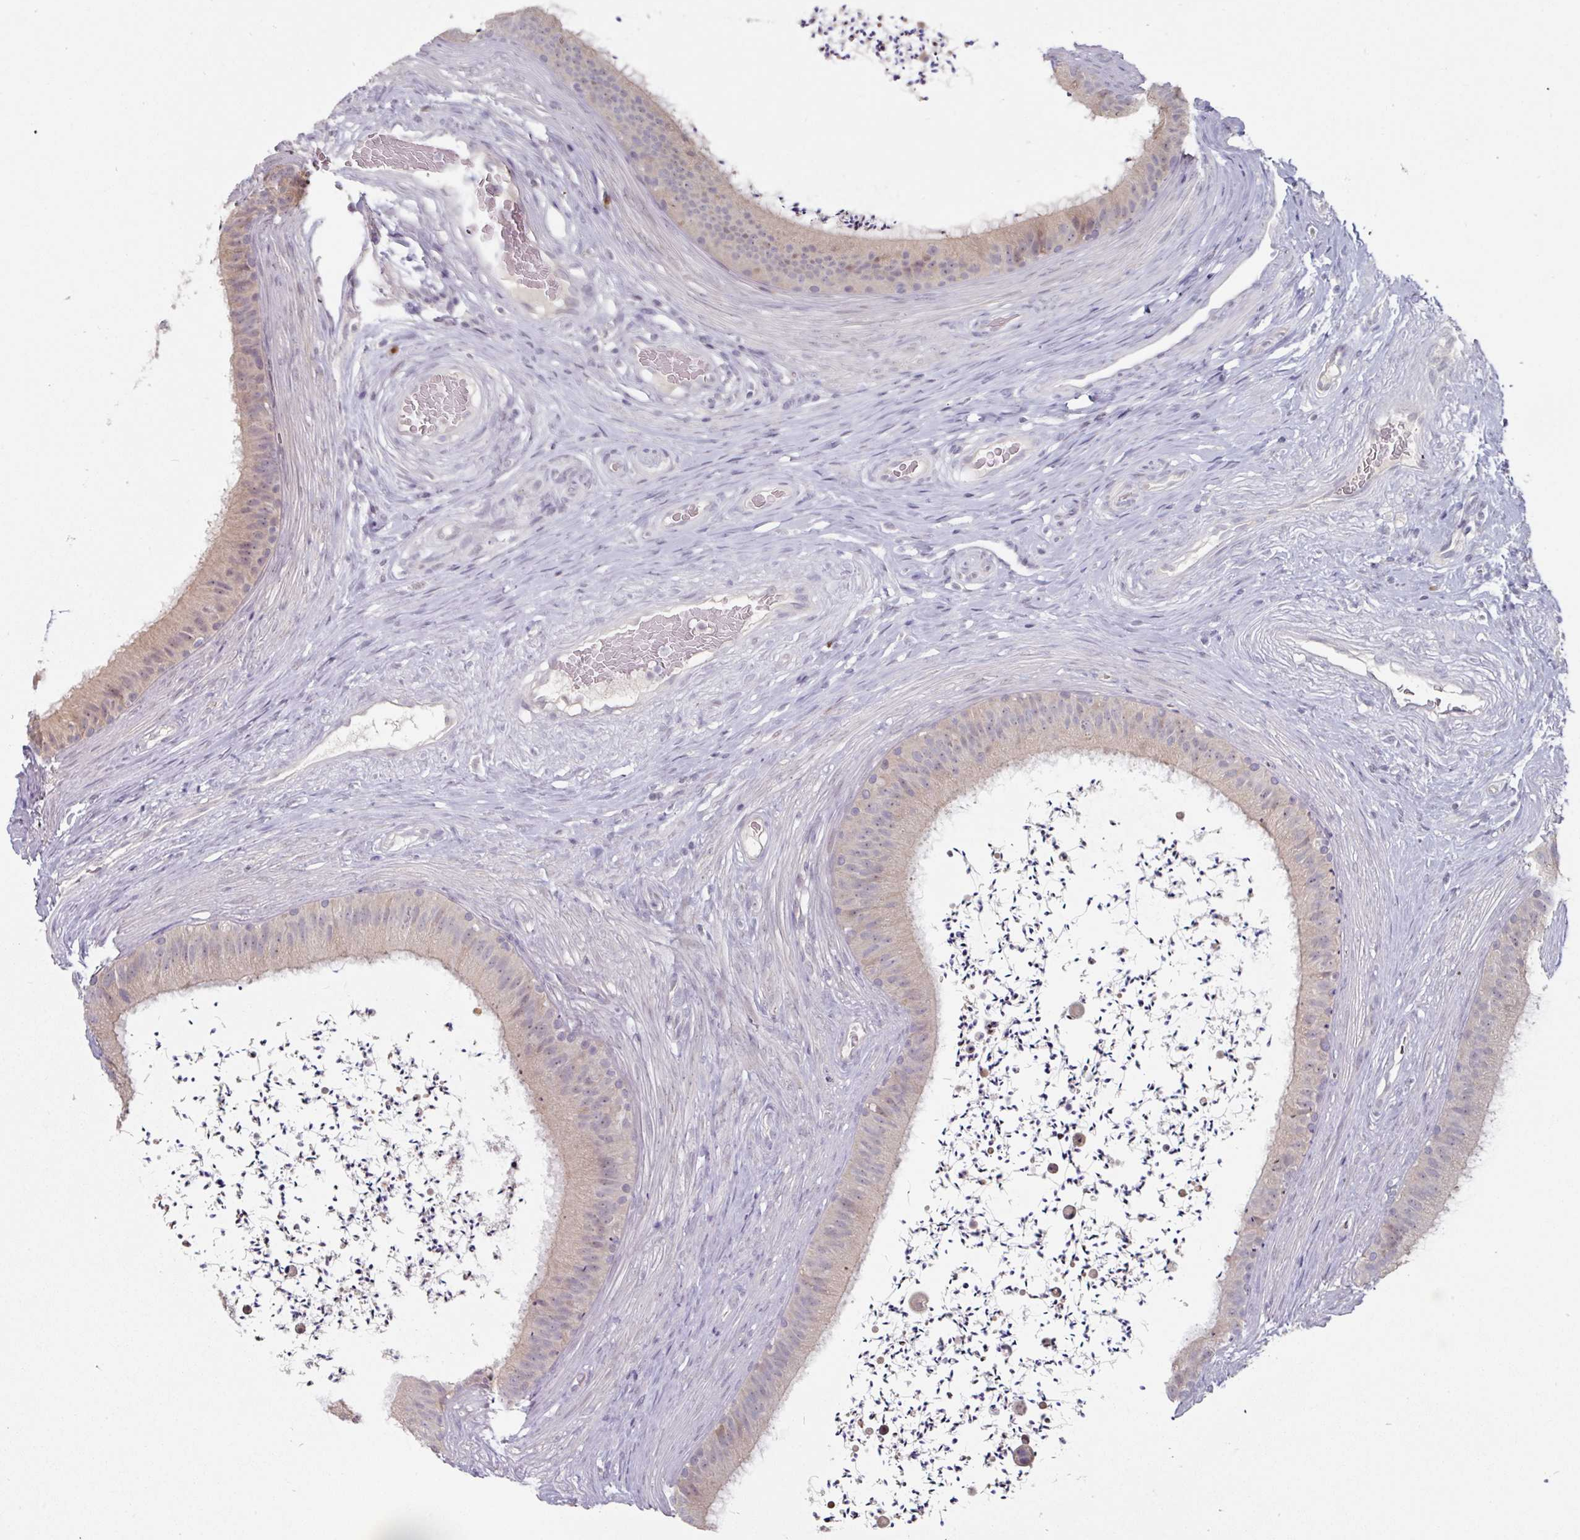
{"staining": {"intensity": "weak", "quantity": "<25%", "location": "cytoplasmic/membranous"}, "tissue": "epididymis", "cell_type": "Glandular cells", "image_type": "normal", "snomed": [{"axis": "morphology", "description": "Normal tissue, NOS"}, {"axis": "topography", "description": "Testis"}, {"axis": "topography", "description": "Epididymis"}], "caption": "High power microscopy image of an IHC image of normal epididymis, revealing no significant staining in glandular cells. (DAB immunohistochemistry (IHC) visualized using brightfield microscopy, high magnification).", "gene": "ZBTB6", "patient": {"sex": "male", "age": 41}}